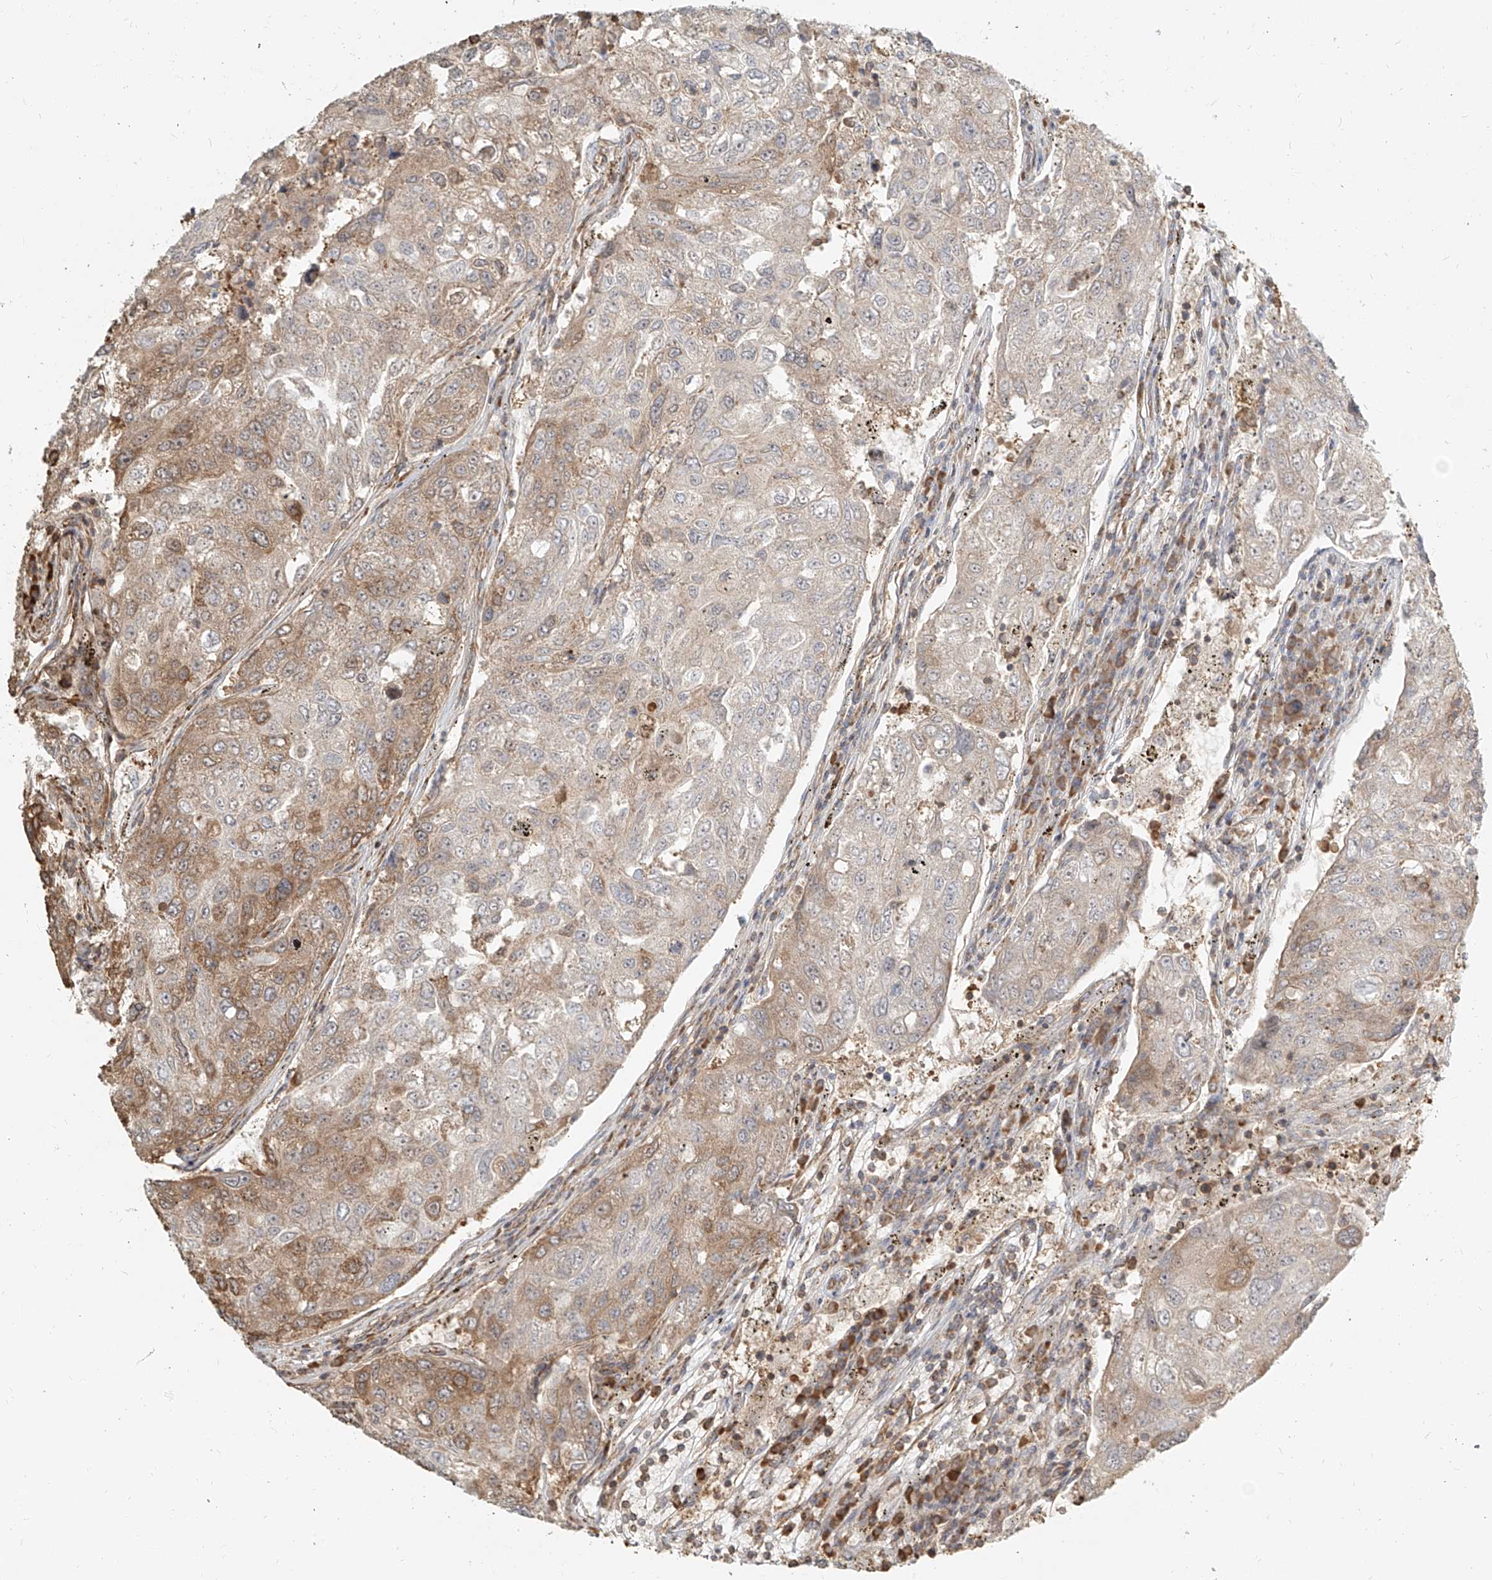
{"staining": {"intensity": "moderate", "quantity": "25%-75%", "location": "cytoplasmic/membranous"}, "tissue": "urothelial cancer", "cell_type": "Tumor cells", "image_type": "cancer", "snomed": [{"axis": "morphology", "description": "Urothelial carcinoma, High grade"}, {"axis": "topography", "description": "Lymph node"}, {"axis": "topography", "description": "Urinary bladder"}], "caption": "Human urothelial carcinoma (high-grade) stained for a protein (brown) displays moderate cytoplasmic/membranous positive expression in approximately 25%-75% of tumor cells.", "gene": "UBE2K", "patient": {"sex": "male", "age": 51}}